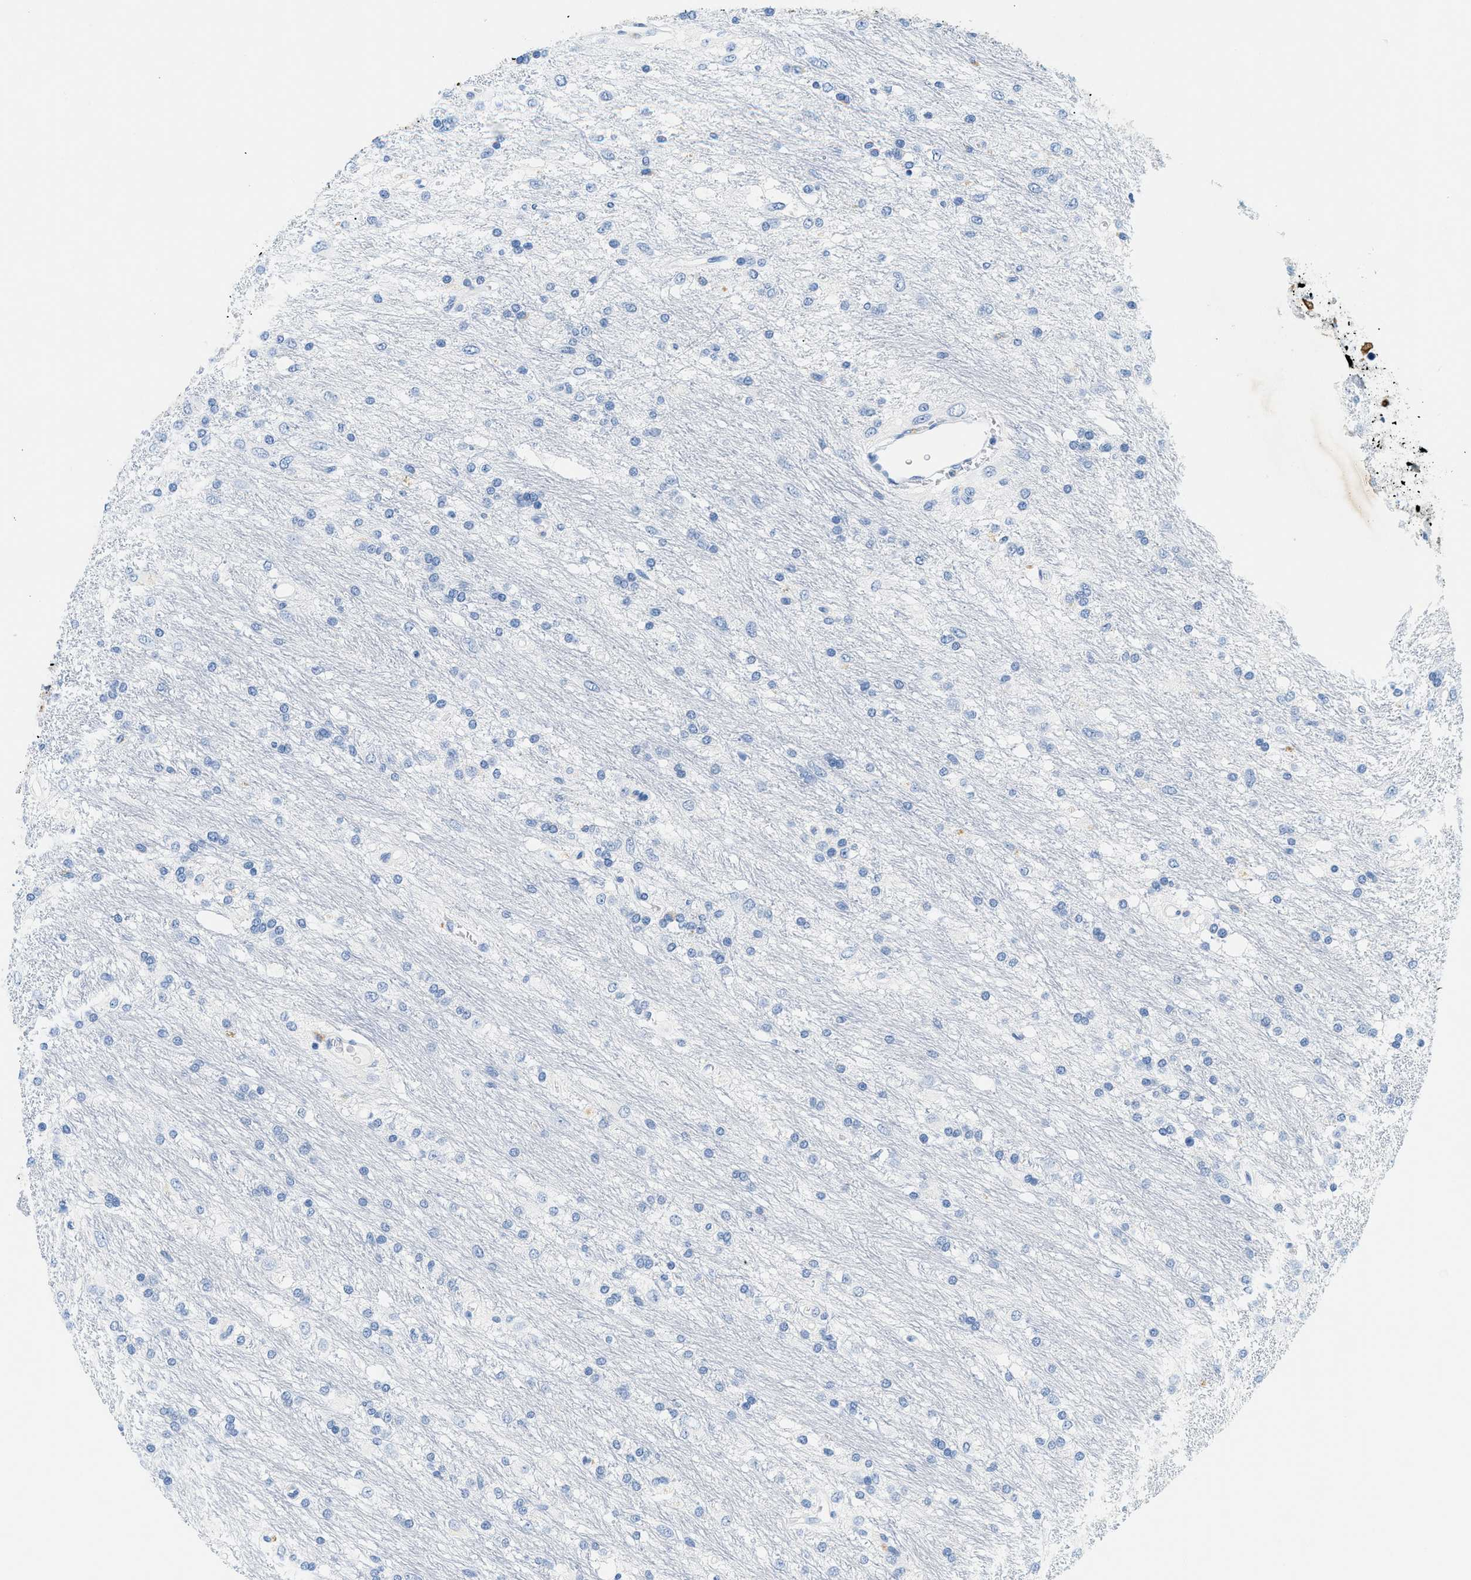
{"staining": {"intensity": "negative", "quantity": "none", "location": "none"}, "tissue": "glioma", "cell_type": "Tumor cells", "image_type": "cancer", "snomed": [{"axis": "morphology", "description": "Glioma, malignant, Low grade"}, {"axis": "topography", "description": "Brain"}], "caption": "Tumor cells are negative for brown protein staining in malignant low-grade glioma.", "gene": "STXBP2", "patient": {"sex": "male", "age": 77}}